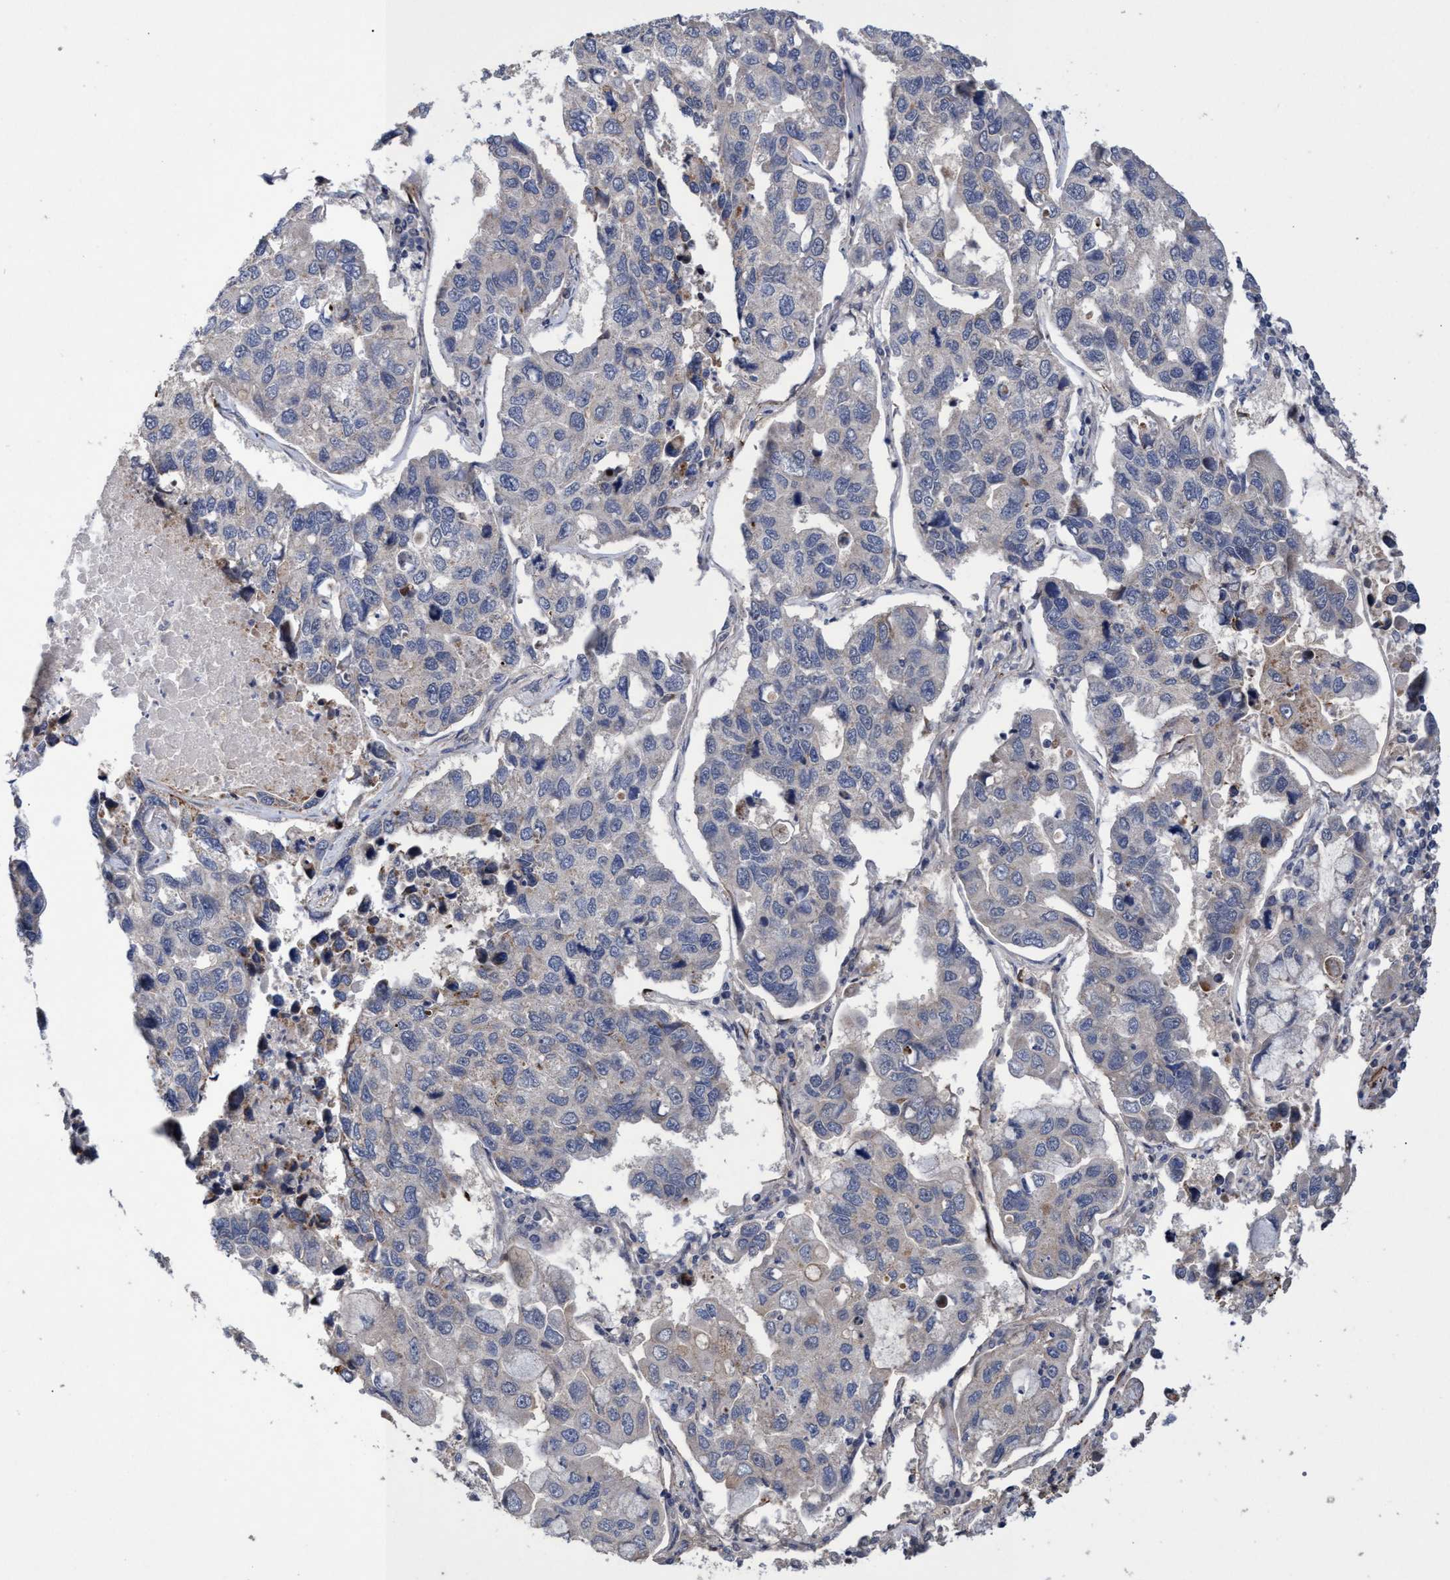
{"staining": {"intensity": "negative", "quantity": "none", "location": "none"}, "tissue": "lung cancer", "cell_type": "Tumor cells", "image_type": "cancer", "snomed": [{"axis": "morphology", "description": "Adenocarcinoma, NOS"}, {"axis": "topography", "description": "Lung"}], "caption": "Immunohistochemistry (IHC) of adenocarcinoma (lung) demonstrates no staining in tumor cells.", "gene": "ZNF750", "patient": {"sex": "male", "age": 64}}